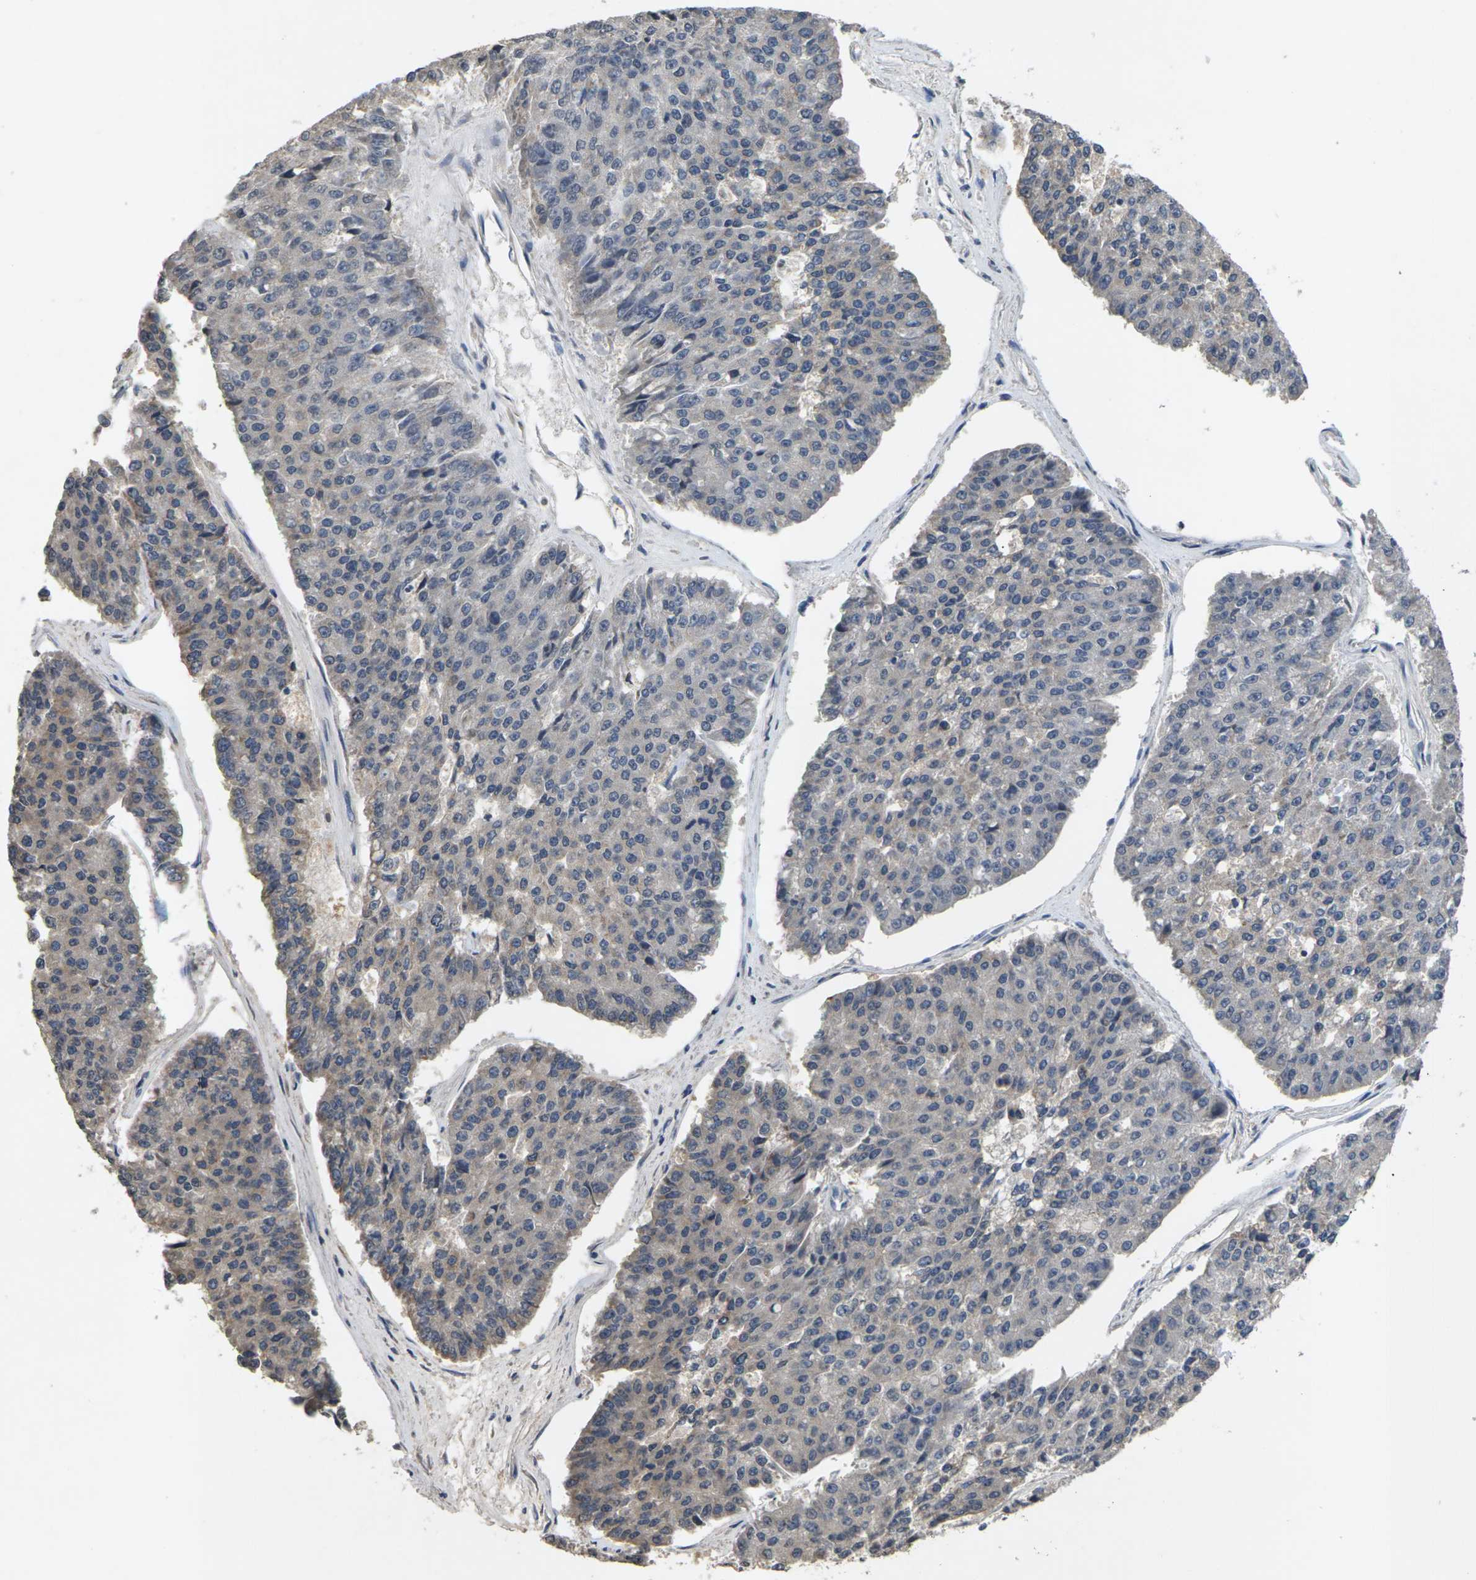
{"staining": {"intensity": "negative", "quantity": "none", "location": "none"}, "tissue": "pancreatic cancer", "cell_type": "Tumor cells", "image_type": "cancer", "snomed": [{"axis": "morphology", "description": "Adenocarcinoma, NOS"}, {"axis": "topography", "description": "Pancreas"}], "caption": "This is an immunohistochemistry histopathology image of pancreatic cancer (adenocarcinoma). There is no staining in tumor cells.", "gene": "SLC2A2", "patient": {"sex": "male", "age": 50}}